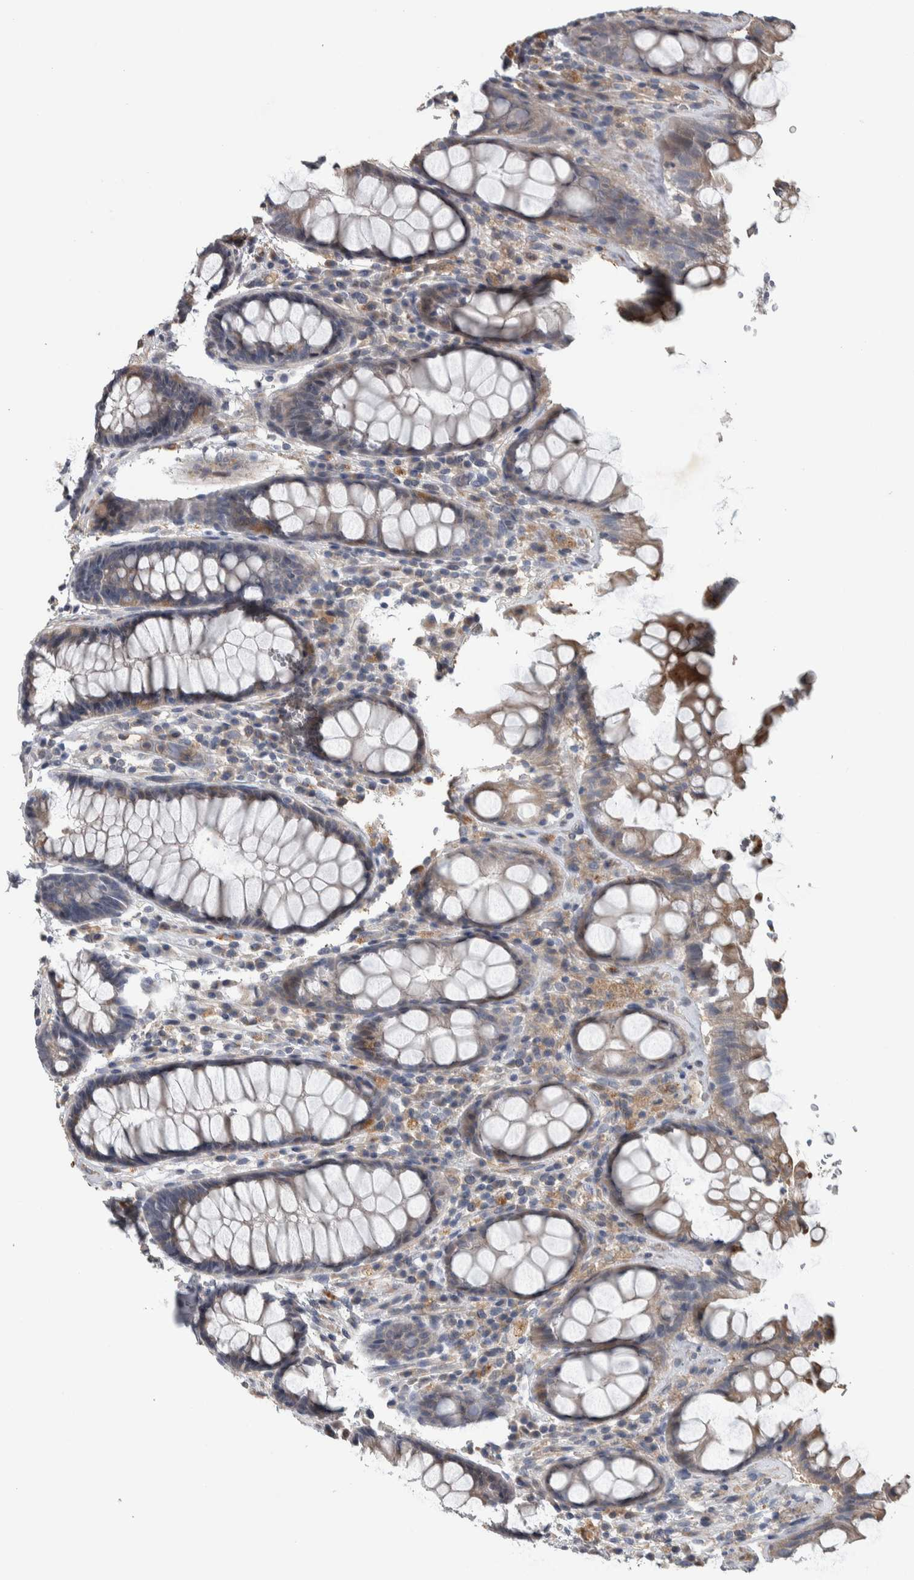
{"staining": {"intensity": "moderate", "quantity": "25%-75%", "location": "cytoplasmic/membranous"}, "tissue": "rectum", "cell_type": "Glandular cells", "image_type": "normal", "snomed": [{"axis": "morphology", "description": "Normal tissue, NOS"}, {"axis": "topography", "description": "Rectum"}], "caption": "Immunohistochemical staining of benign human rectum demonstrates 25%-75% levels of moderate cytoplasmic/membranous protein positivity in about 25%-75% of glandular cells. Using DAB (3,3'-diaminobenzidine) (brown) and hematoxylin (blue) stains, captured at high magnification using brightfield microscopy.", "gene": "NT5C2", "patient": {"sex": "male", "age": 64}}